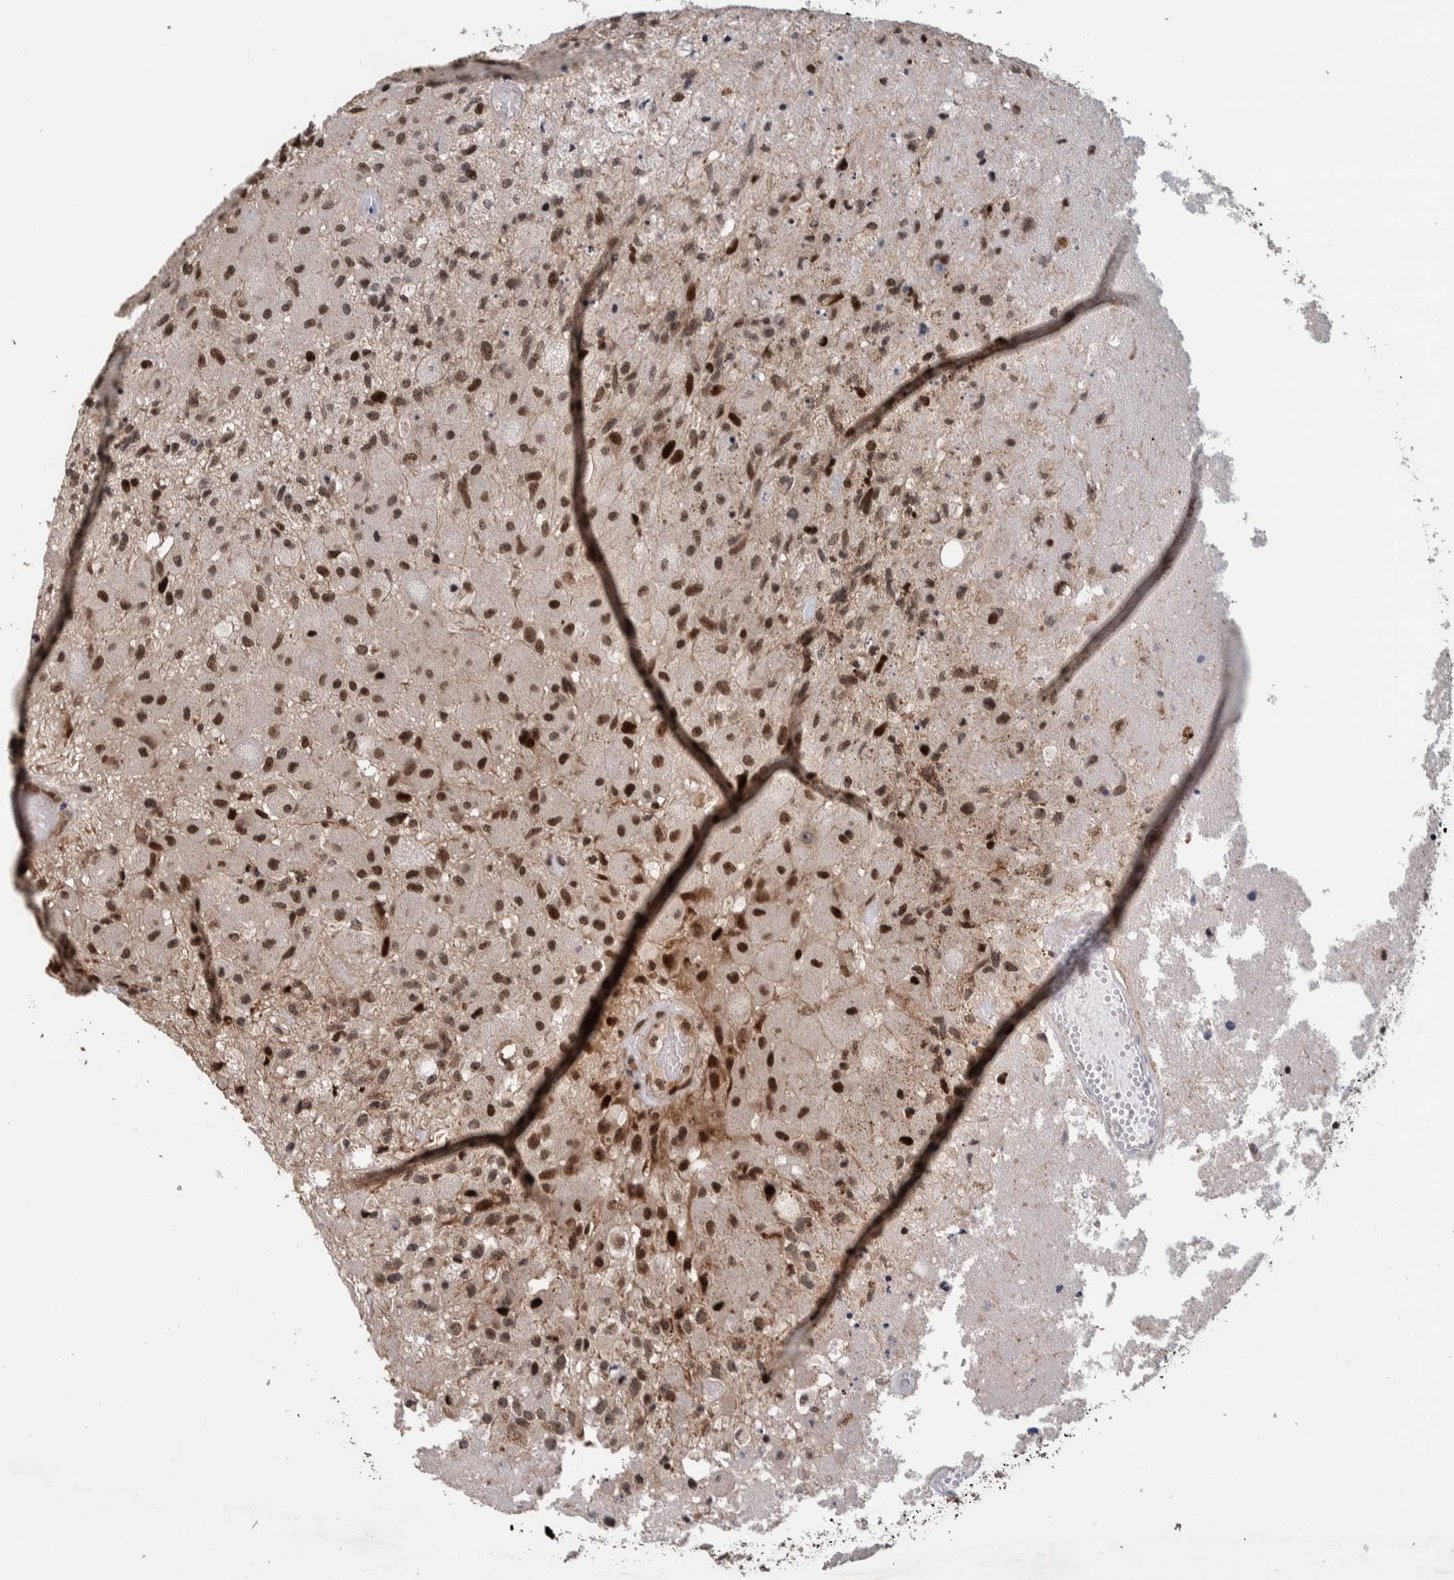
{"staining": {"intensity": "moderate", "quantity": ">75%", "location": "nuclear"}, "tissue": "glioma", "cell_type": "Tumor cells", "image_type": "cancer", "snomed": [{"axis": "morphology", "description": "Normal tissue, NOS"}, {"axis": "morphology", "description": "Glioma, malignant, High grade"}, {"axis": "topography", "description": "Cerebral cortex"}], "caption": "A brown stain highlights moderate nuclear expression of a protein in human glioma tumor cells.", "gene": "CHD4", "patient": {"sex": "male", "age": 77}}